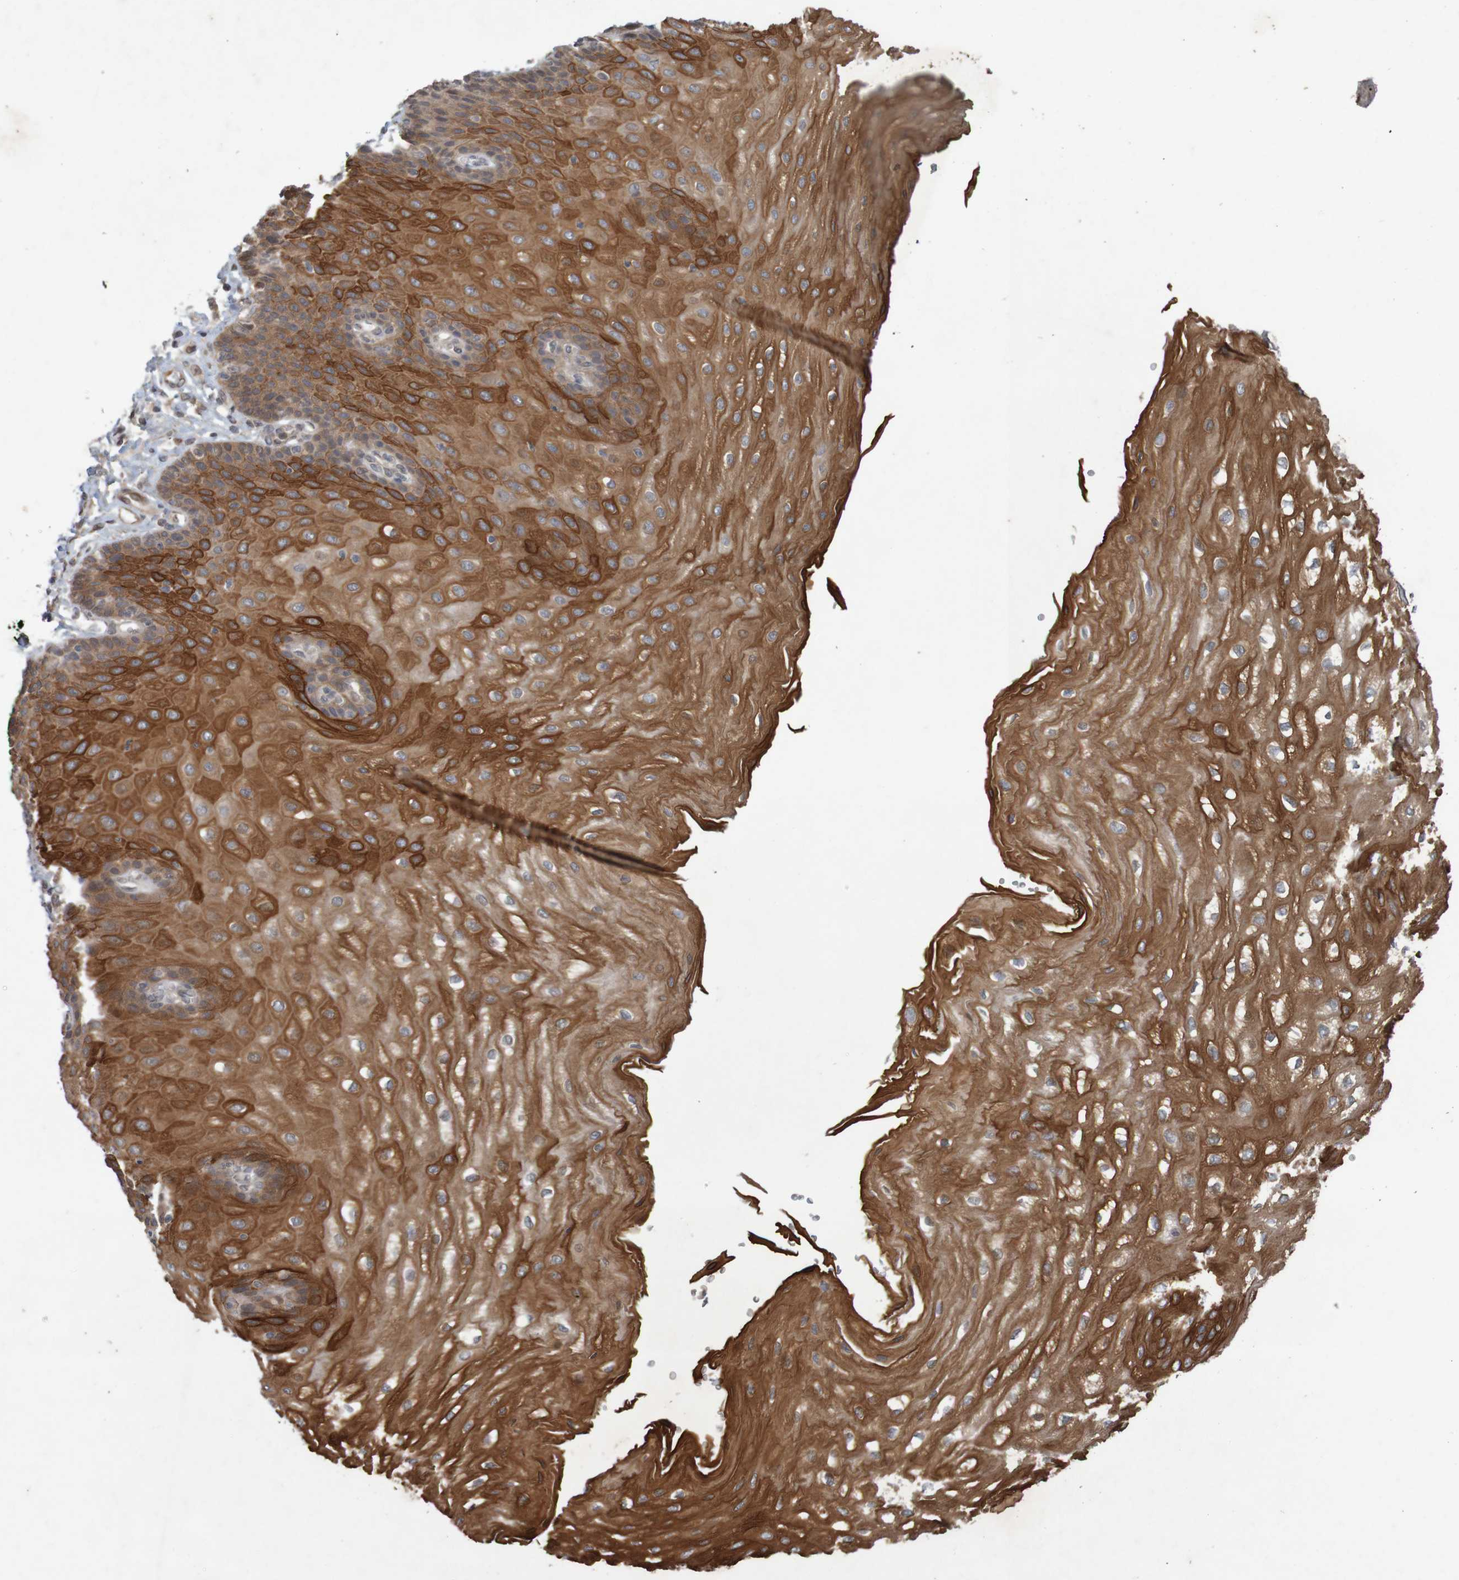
{"staining": {"intensity": "strong", "quantity": ">75%", "location": "cytoplasmic/membranous"}, "tissue": "esophagus", "cell_type": "Squamous epithelial cells", "image_type": "normal", "snomed": [{"axis": "morphology", "description": "Normal tissue, NOS"}, {"axis": "topography", "description": "Esophagus"}], "caption": "DAB (3,3'-diaminobenzidine) immunohistochemical staining of unremarkable esophagus displays strong cytoplasmic/membranous protein positivity in approximately >75% of squamous epithelial cells.", "gene": "ARHGEF11", "patient": {"sex": "male", "age": 54}}